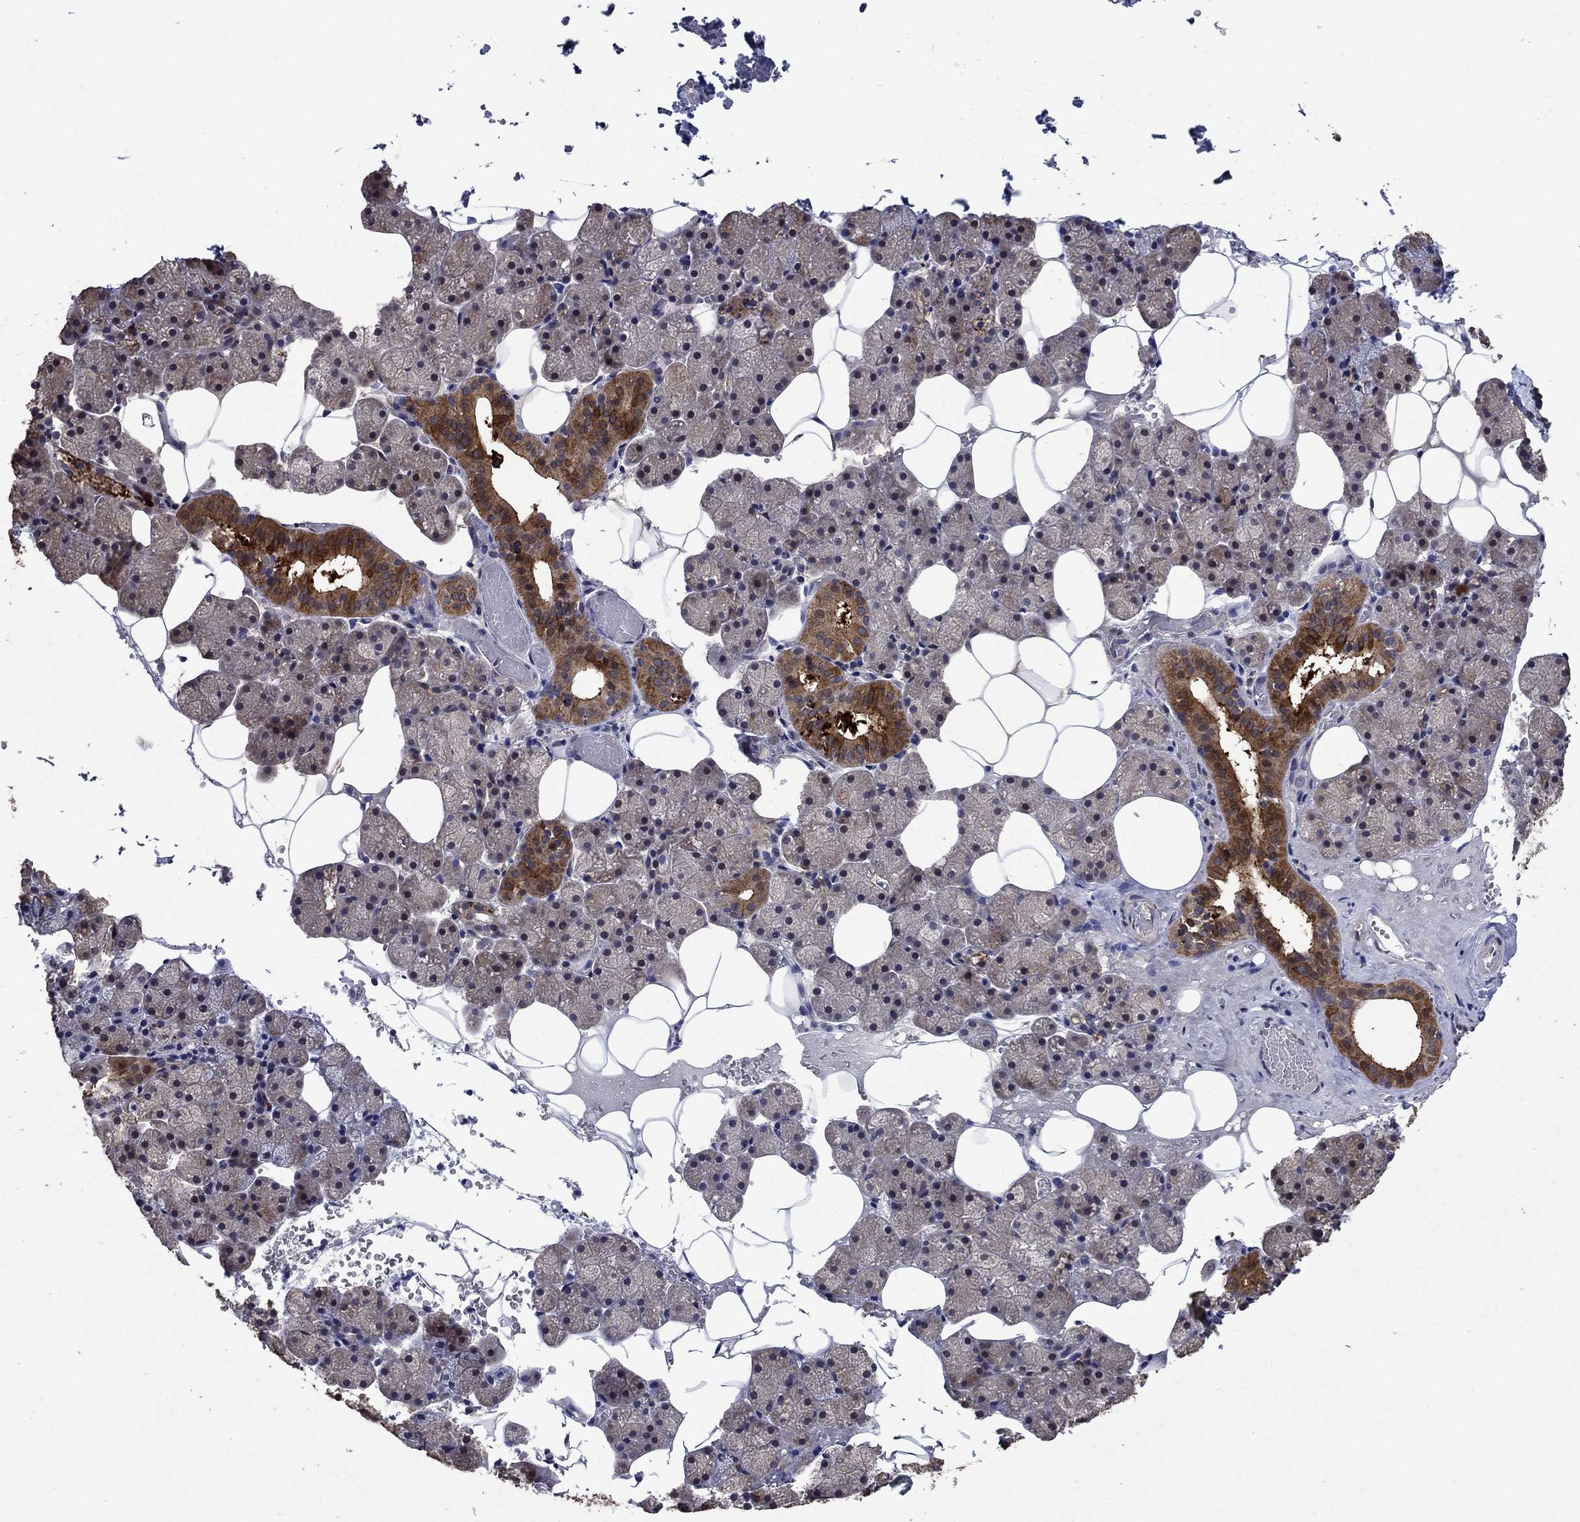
{"staining": {"intensity": "strong", "quantity": "<25%", "location": "cytoplasmic/membranous"}, "tissue": "salivary gland", "cell_type": "Glandular cells", "image_type": "normal", "snomed": [{"axis": "morphology", "description": "Normal tissue, NOS"}, {"axis": "topography", "description": "Salivary gland"}], "caption": "A brown stain labels strong cytoplasmic/membranous staining of a protein in glandular cells of normal salivary gland. (DAB (3,3'-diaminobenzidine) IHC with brightfield microscopy, high magnification).", "gene": "DVL1", "patient": {"sex": "male", "age": 38}}